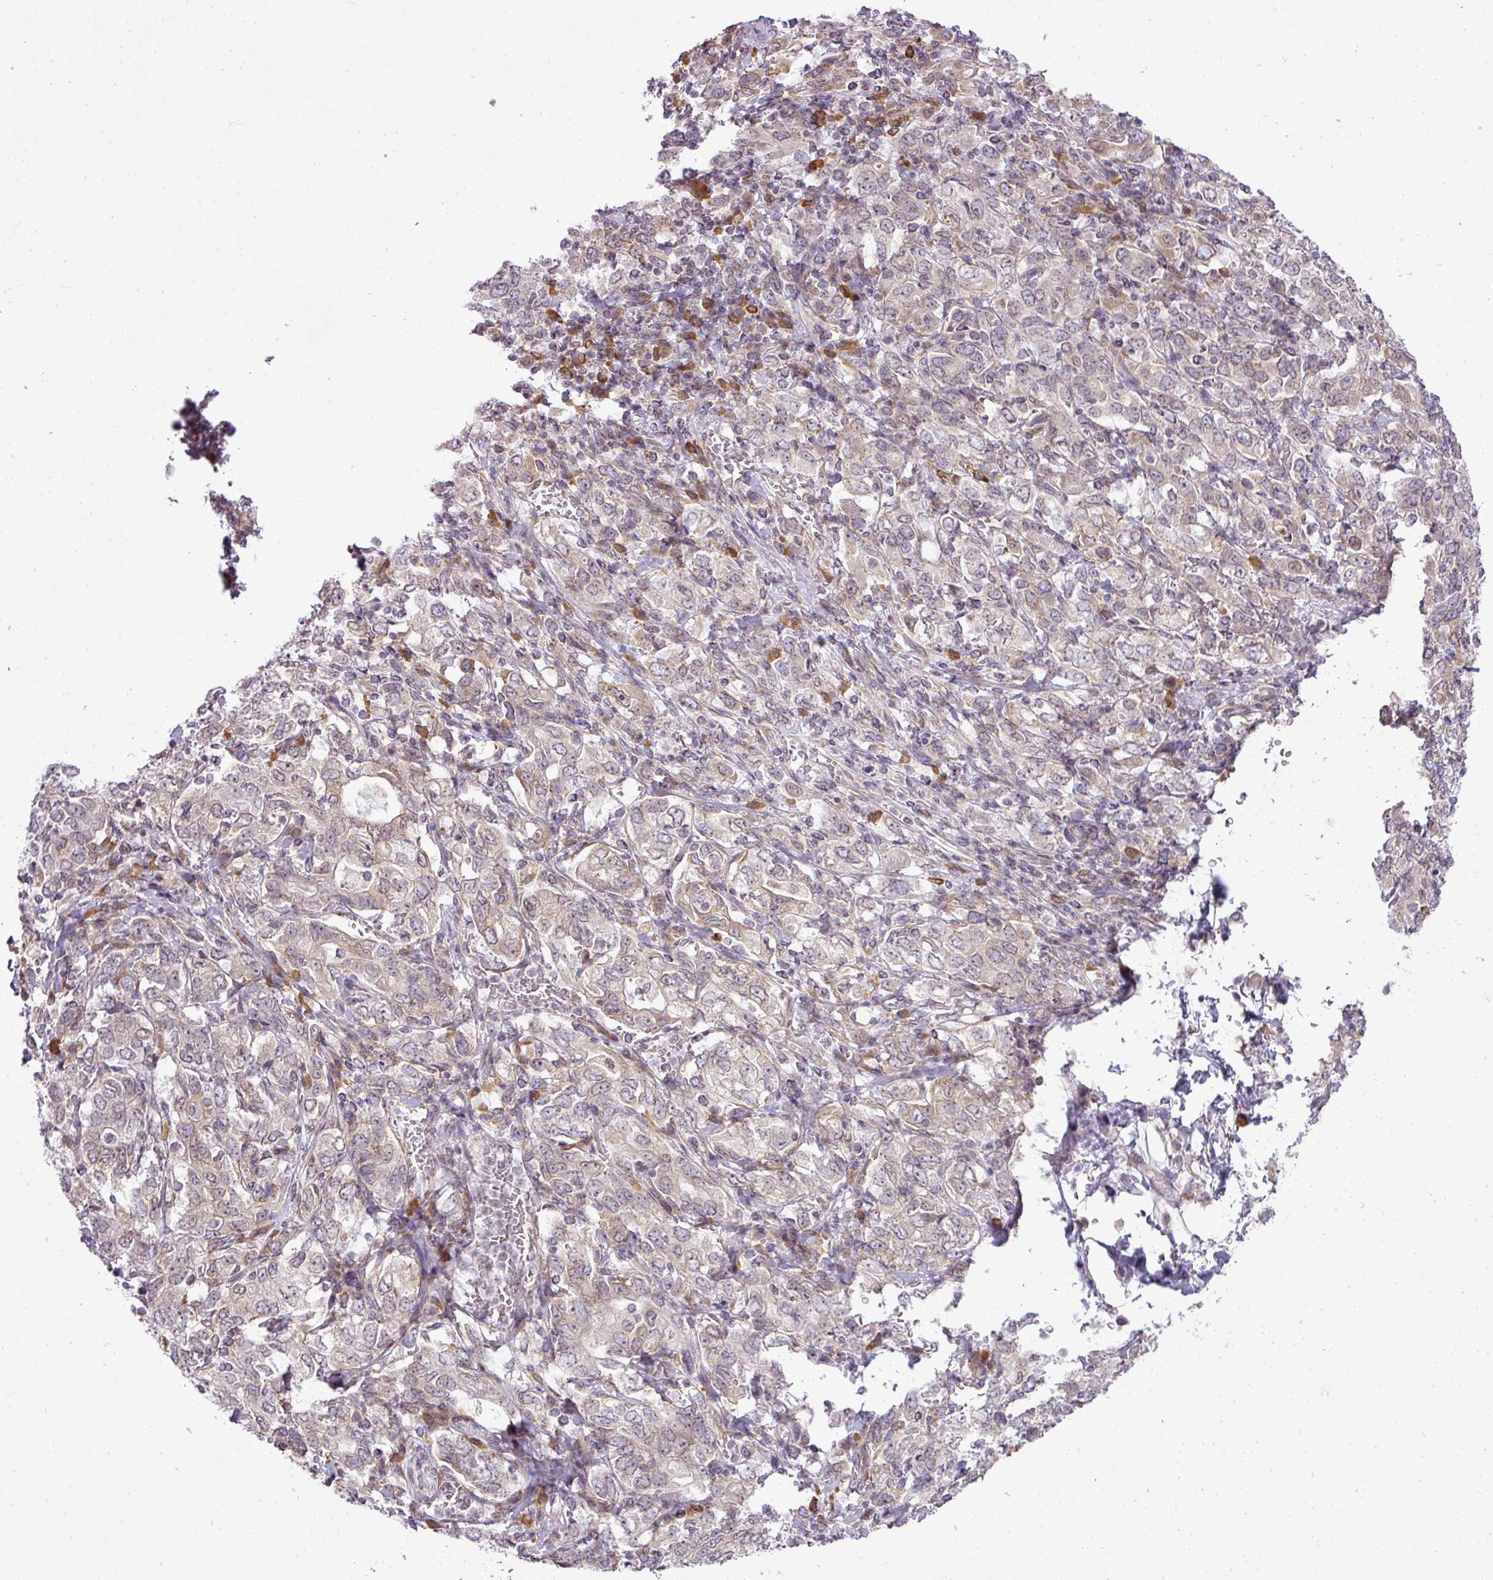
{"staining": {"intensity": "negative", "quantity": "none", "location": "none"}, "tissue": "stomach cancer", "cell_type": "Tumor cells", "image_type": "cancer", "snomed": [{"axis": "morphology", "description": "Adenocarcinoma, NOS"}, {"axis": "topography", "description": "Stomach, upper"}, {"axis": "topography", "description": "Stomach"}], "caption": "The micrograph displays no significant staining in tumor cells of adenocarcinoma (stomach).", "gene": "COX18", "patient": {"sex": "male", "age": 62}}